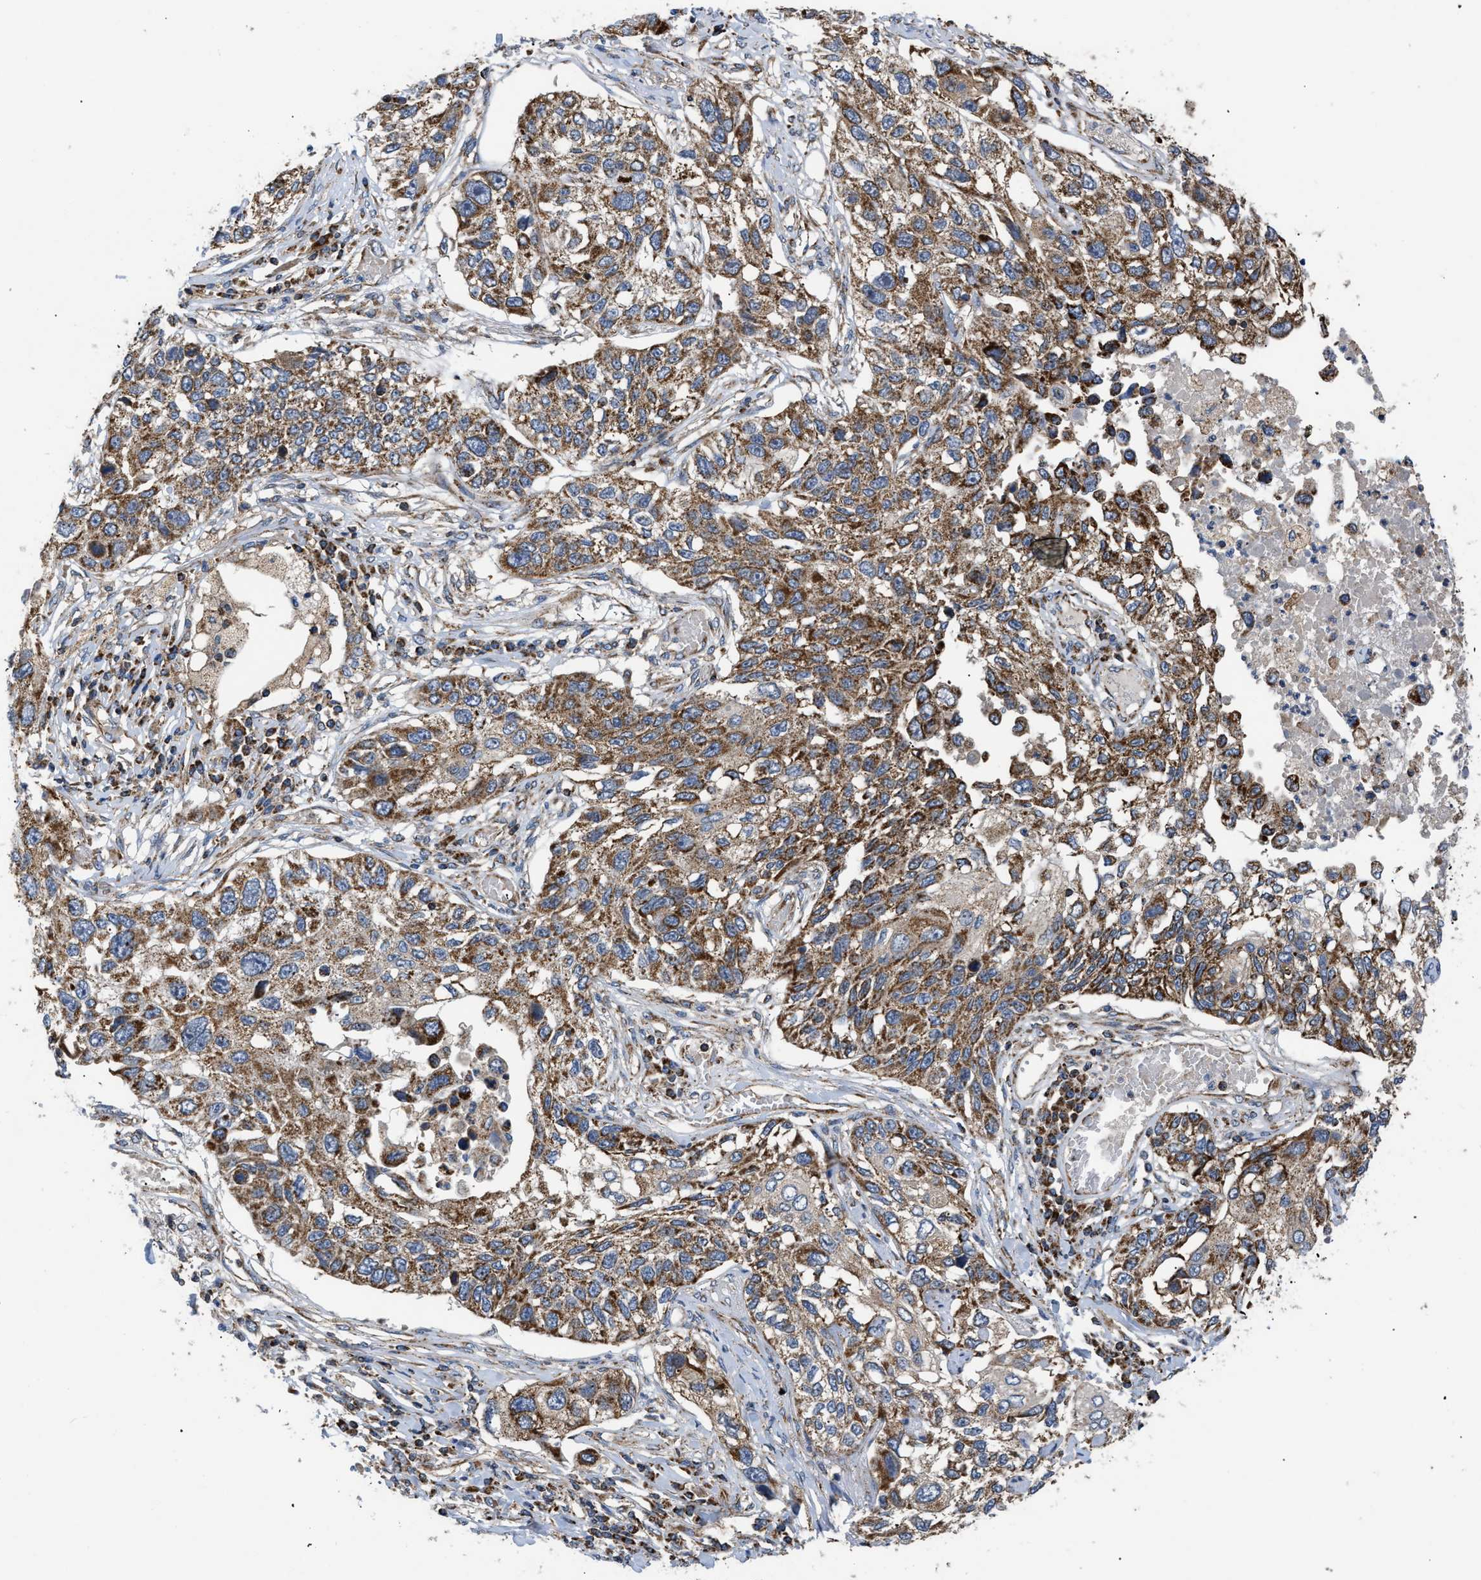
{"staining": {"intensity": "moderate", "quantity": ">75%", "location": "cytoplasmic/membranous"}, "tissue": "lung cancer", "cell_type": "Tumor cells", "image_type": "cancer", "snomed": [{"axis": "morphology", "description": "Squamous cell carcinoma, NOS"}, {"axis": "topography", "description": "Lung"}], "caption": "Lung squamous cell carcinoma was stained to show a protein in brown. There is medium levels of moderate cytoplasmic/membranous positivity in approximately >75% of tumor cells.", "gene": "OPTN", "patient": {"sex": "male", "age": 71}}